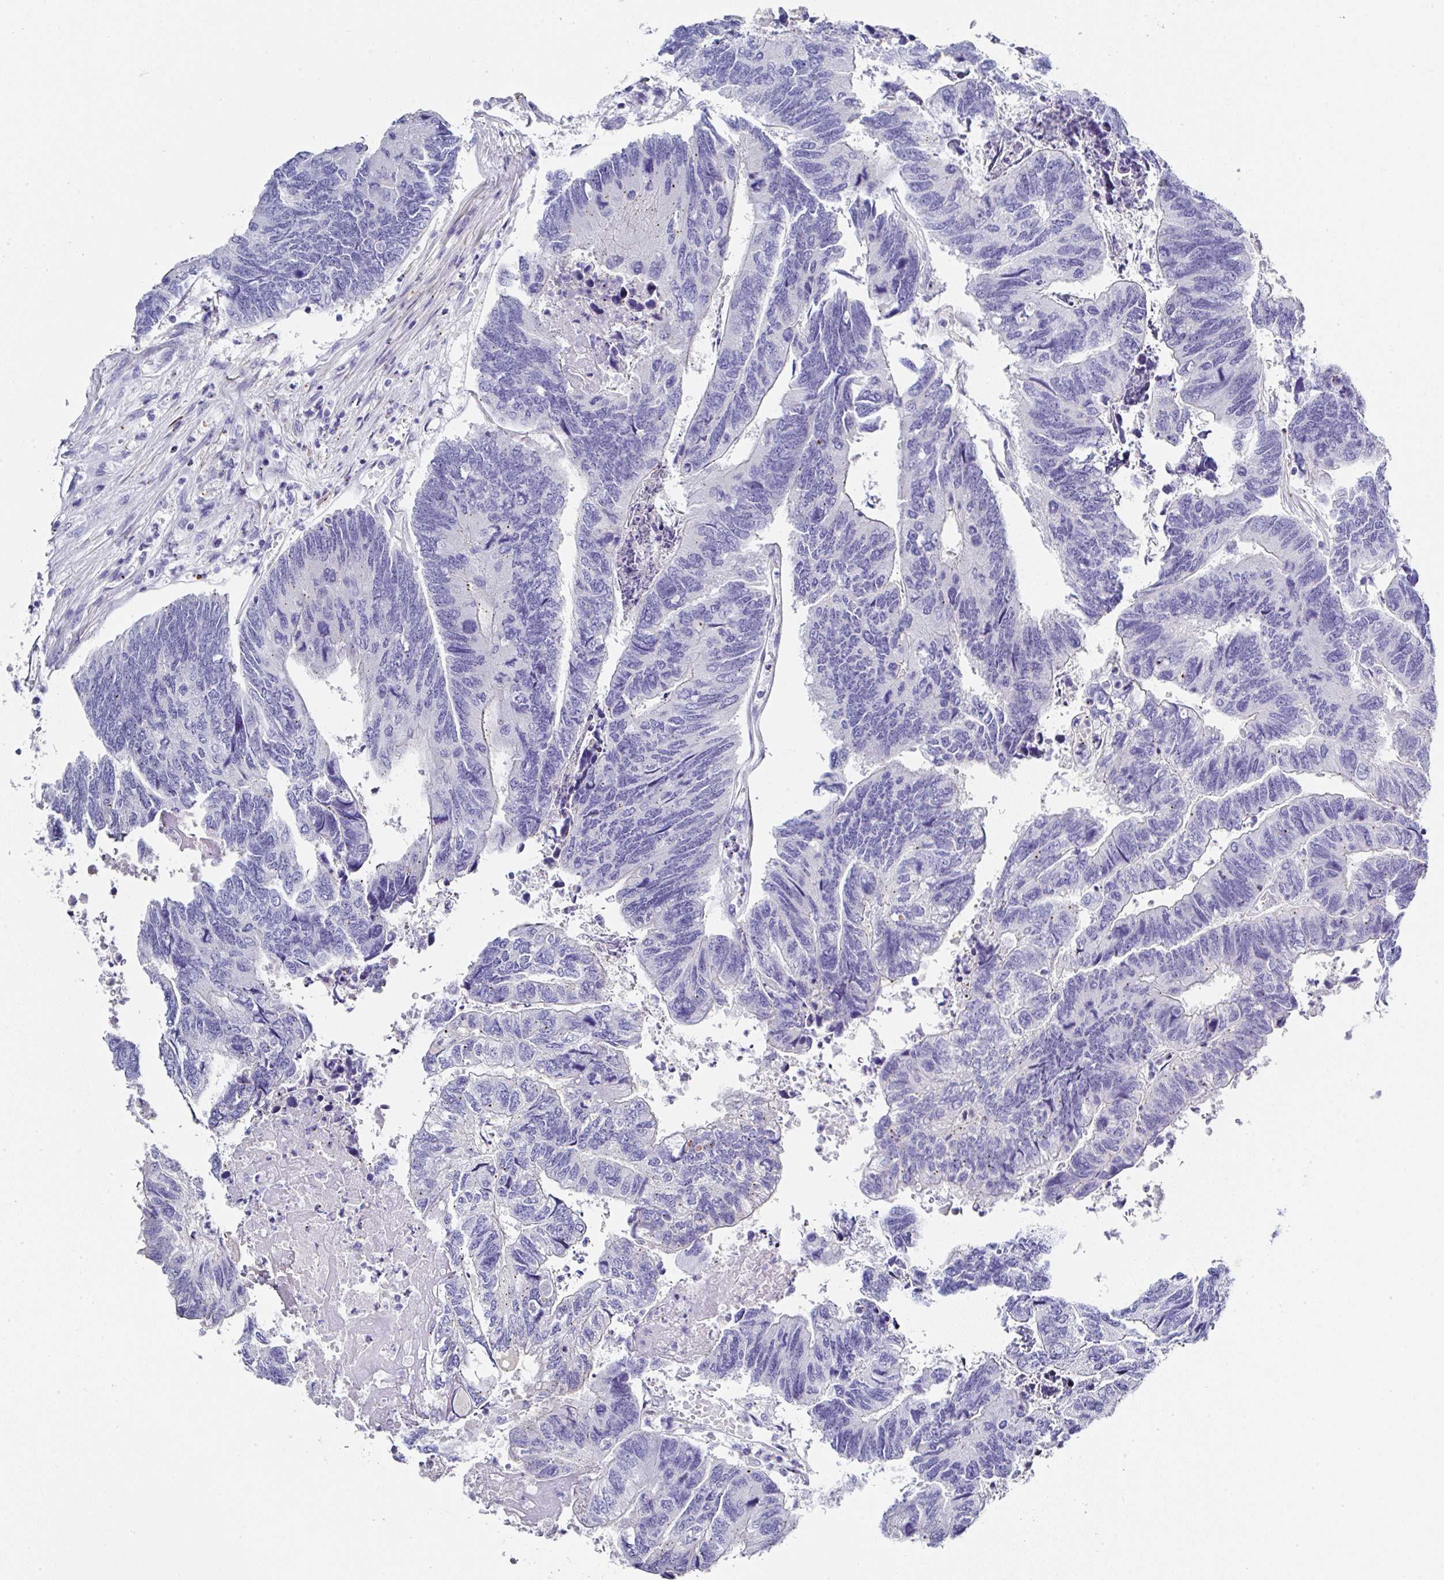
{"staining": {"intensity": "negative", "quantity": "none", "location": "none"}, "tissue": "colorectal cancer", "cell_type": "Tumor cells", "image_type": "cancer", "snomed": [{"axis": "morphology", "description": "Adenocarcinoma, NOS"}, {"axis": "topography", "description": "Colon"}], "caption": "This is a photomicrograph of immunohistochemistry staining of colorectal cancer (adenocarcinoma), which shows no expression in tumor cells. The staining was performed using DAB to visualize the protein expression in brown, while the nuclei were stained in blue with hematoxylin (Magnification: 20x).", "gene": "PPFIA4", "patient": {"sex": "female", "age": 67}}